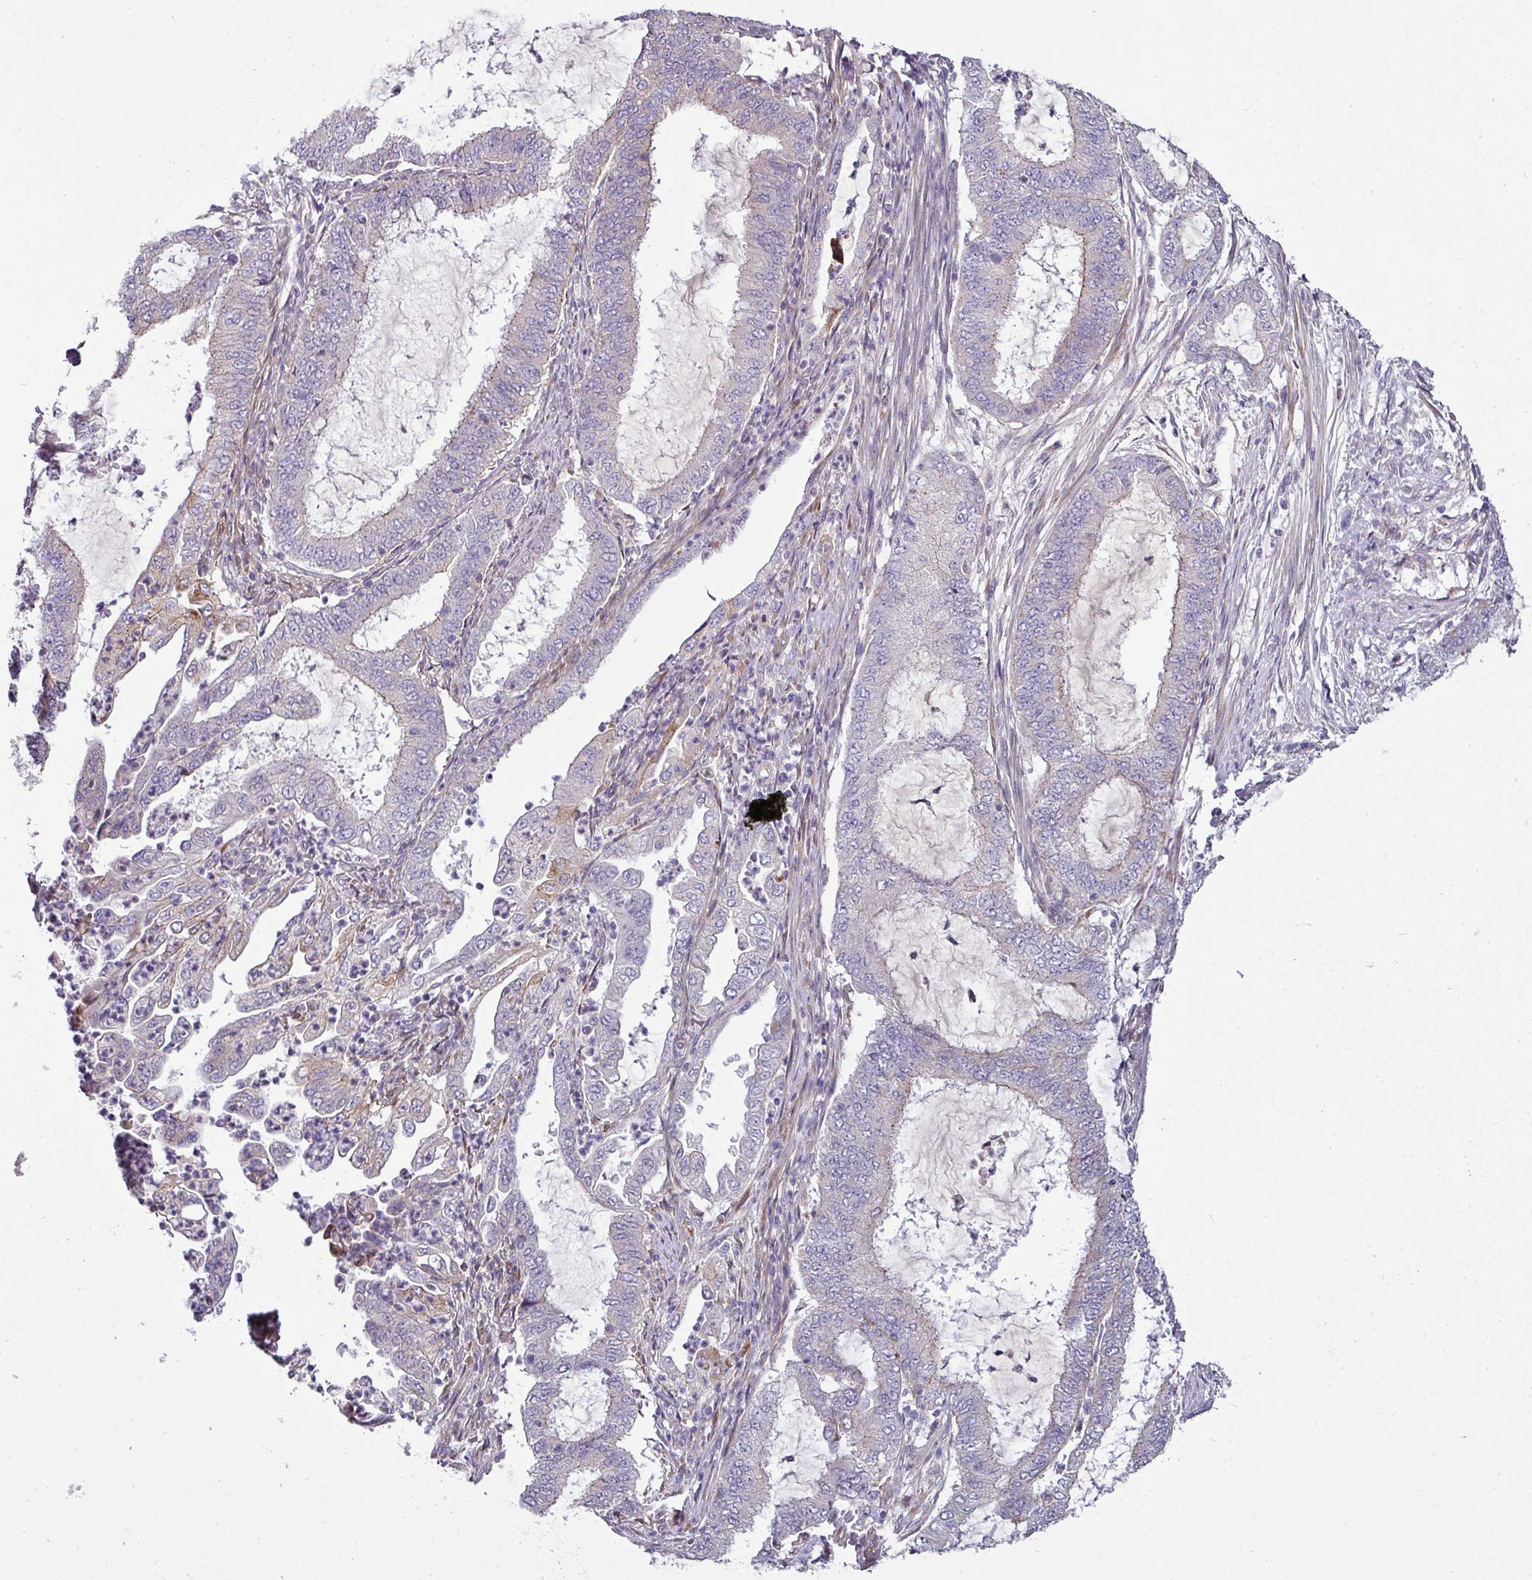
{"staining": {"intensity": "moderate", "quantity": "<25%", "location": "cytoplasmic/membranous"}, "tissue": "endometrial cancer", "cell_type": "Tumor cells", "image_type": "cancer", "snomed": [{"axis": "morphology", "description": "Adenocarcinoma, NOS"}, {"axis": "topography", "description": "Endometrium"}], "caption": "Immunohistochemical staining of endometrial cancer demonstrates low levels of moderate cytoplasmic/membranous expression in about <25% of tumor cells. (Brightfield microscopy of DAB IHC at high magnification).", "gene": "GAN", "patient": {"sex": "female", "age": 51}}